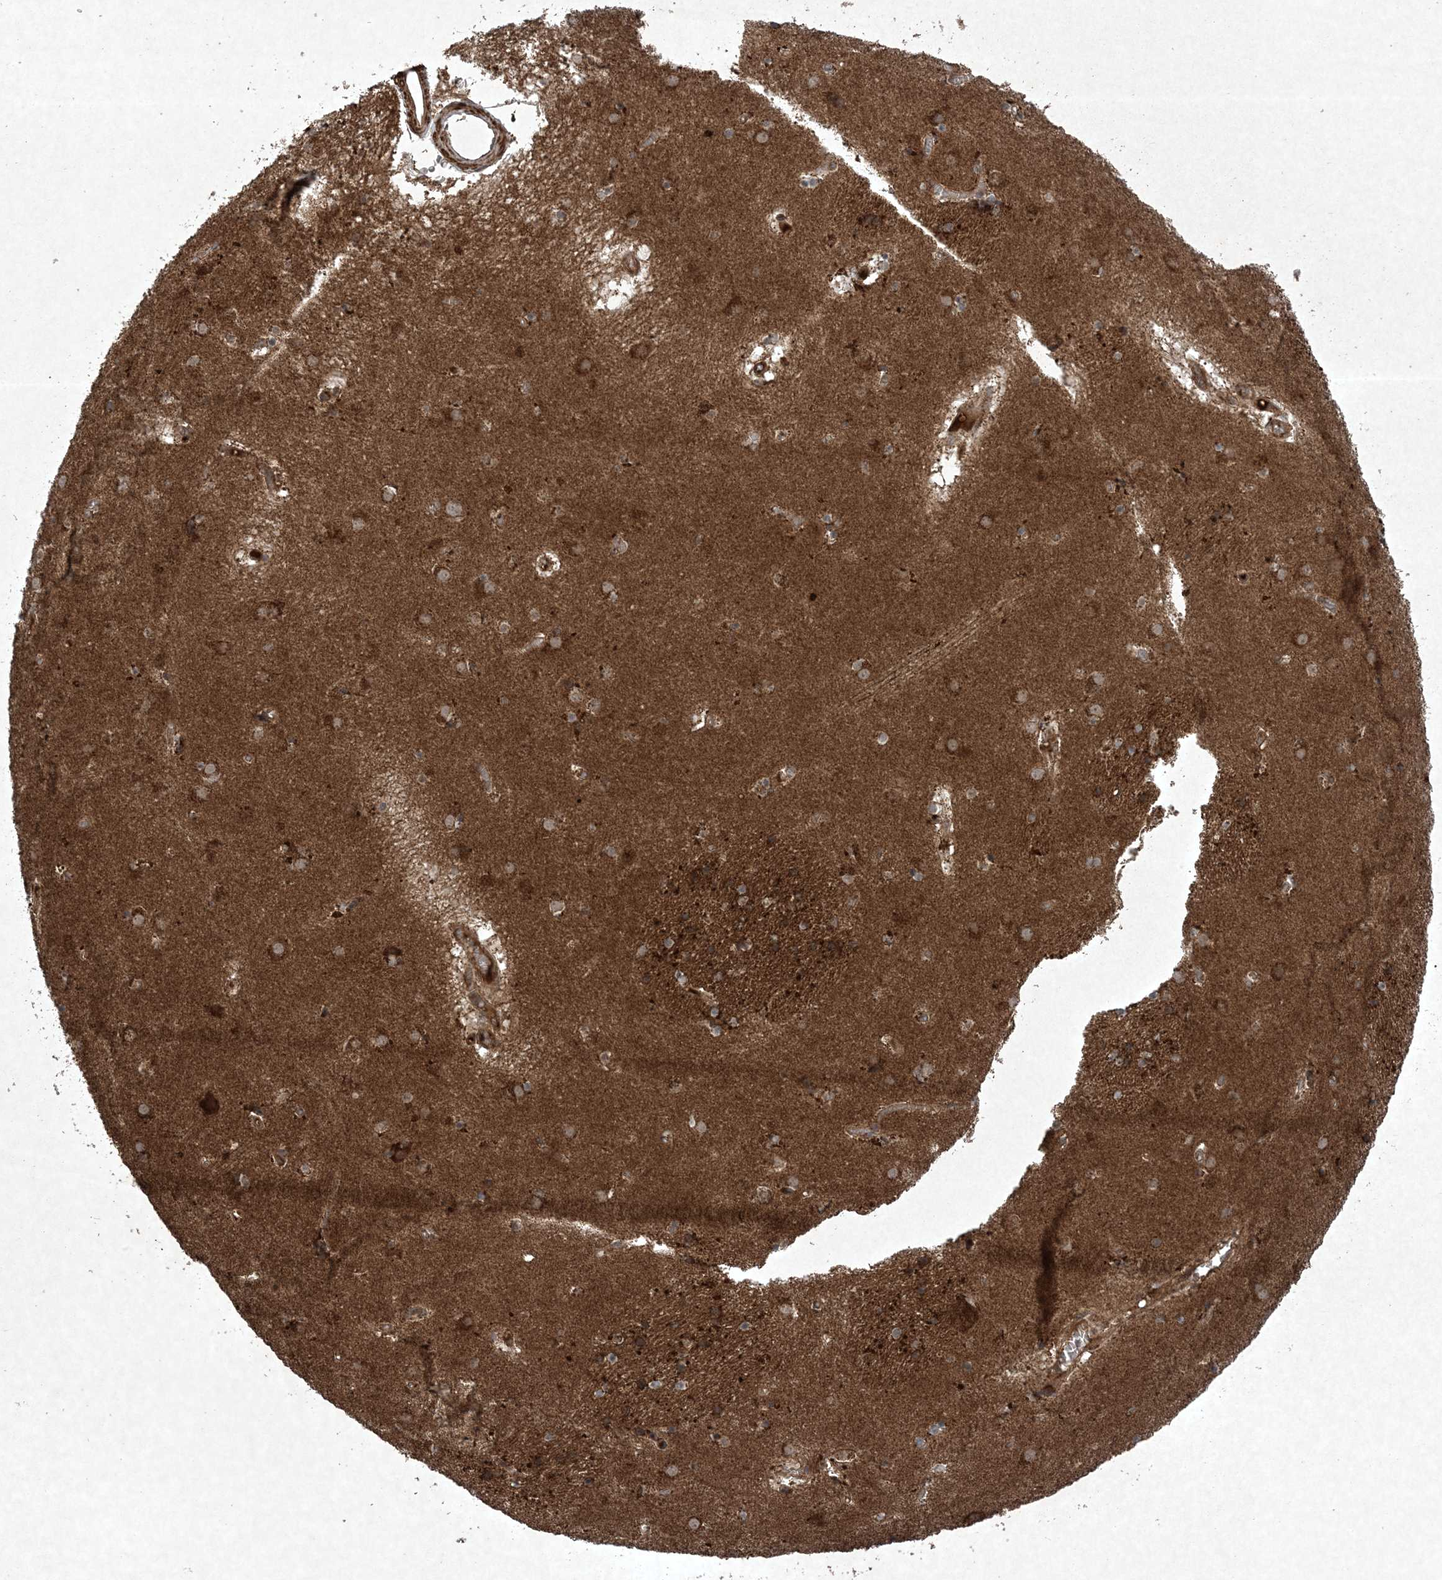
{"staining": {"intensity": "moderate", "quantity": "25%-75%", "location": "cytoplasmic/membranous"}, "tissue": "caudate", "cell_type": "Glial cells", "image_type": "normal", "snomed": [{"axis": "morphology", "description": "Normal tissue, NOS"}, {"axis": "topography", "description": "Lateral ventricle wall"}], "caption": "Protein analysis of benign caudate reveals moderate cytoplasmic/membranous staining in about 25%-75% of glial cells.", "gene": "GNG5", "patient": {"sex": "male", "age": 70}}